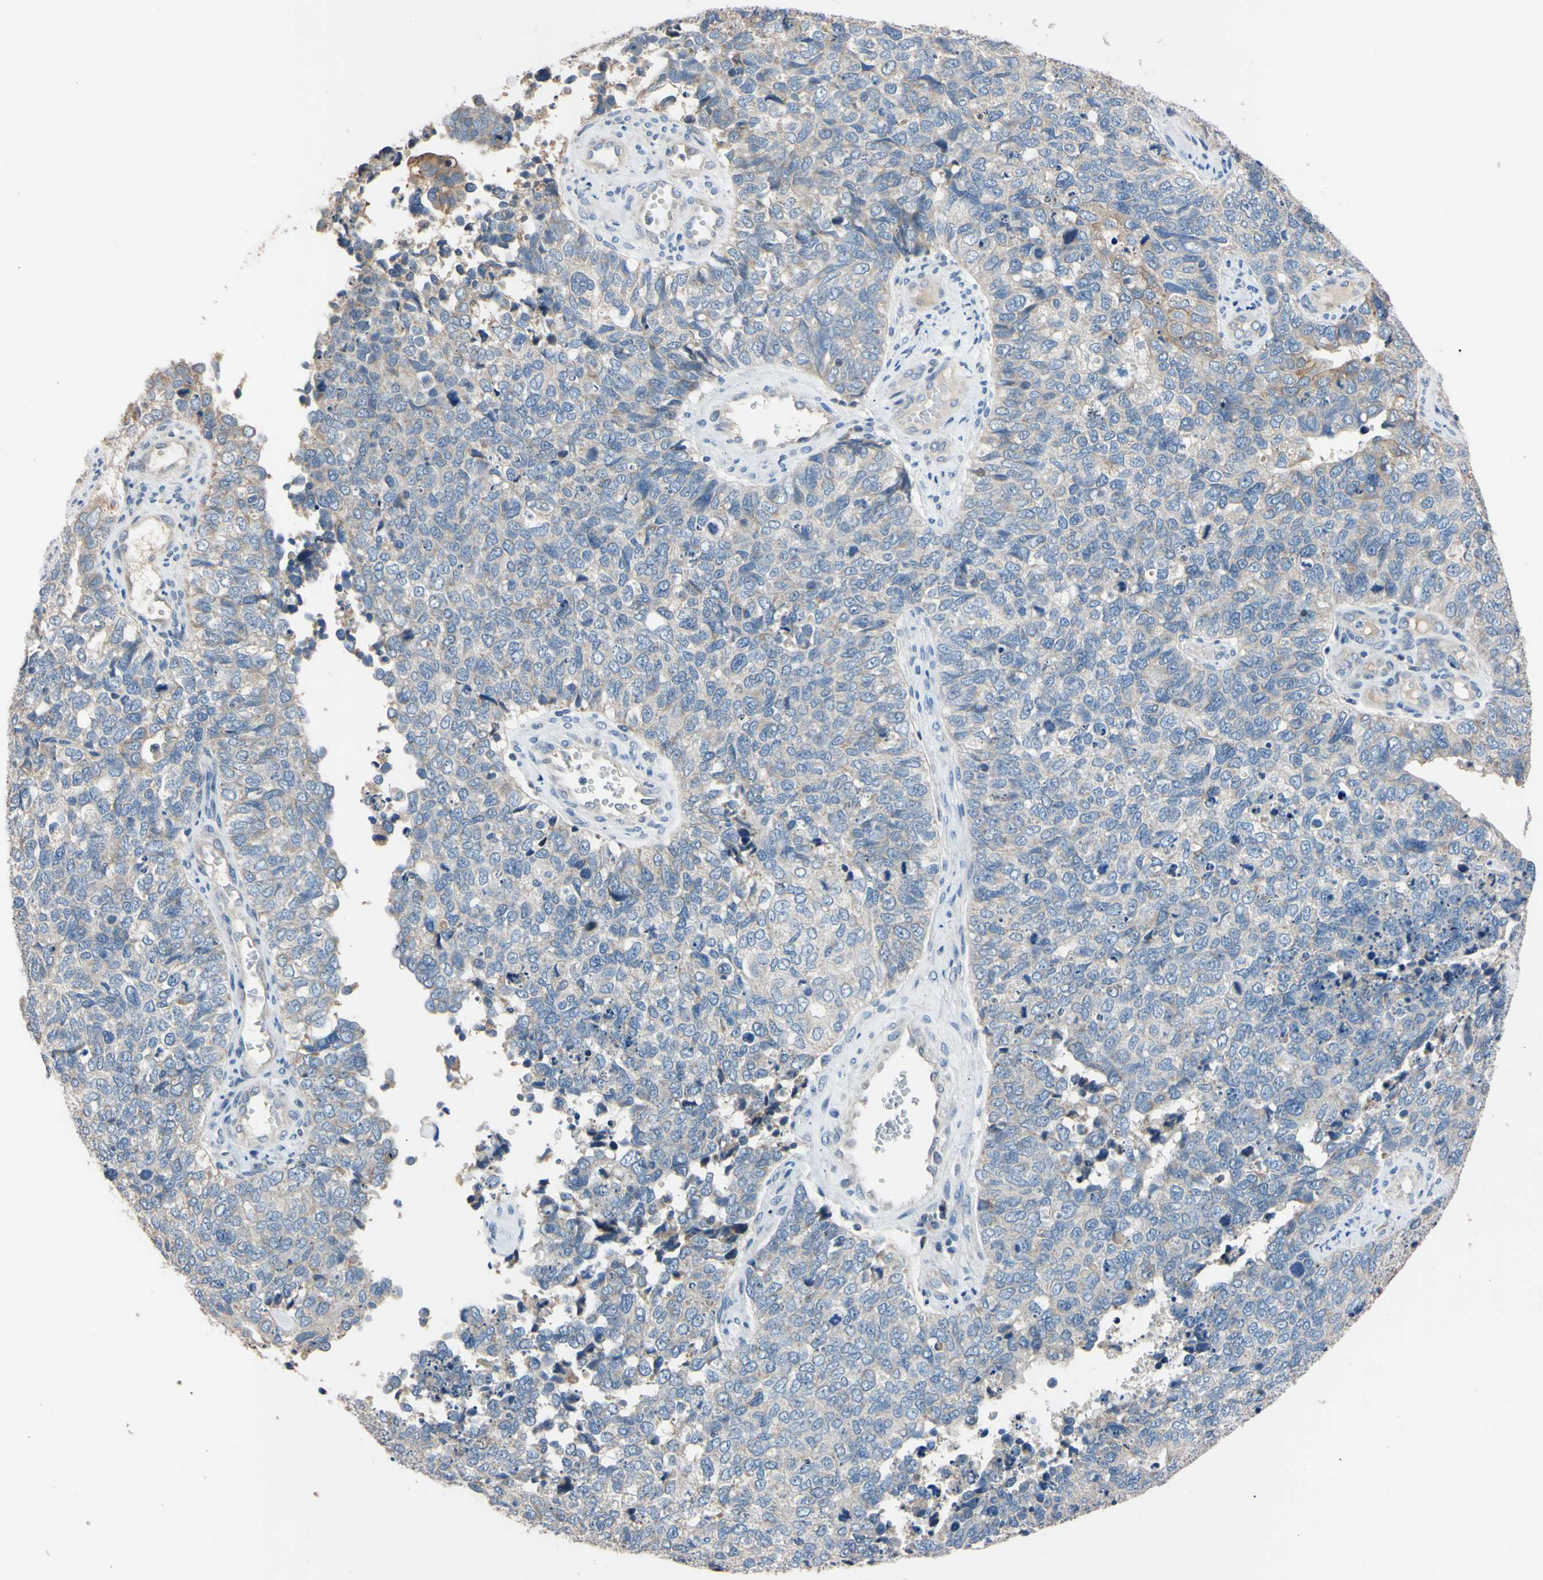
{"staining": {"intensity": "negative", "quantity": "none", "location": "none"}, "tissue": "cervical cancer", "cell_type": "Tumor cells", "image_type": "cancer", "snomed": [{"axis": "morphology", "description": "Squamous cell carcinoma, NOS"}, {"axis": "topography", "description": "Cervix"}], "caption": "Immunohistochemistry of human cervical squamous cell carcinoma displays no staining in tumor cells.", "gene": "PNKD", "patient": {"sex": "female", "age": 63}}